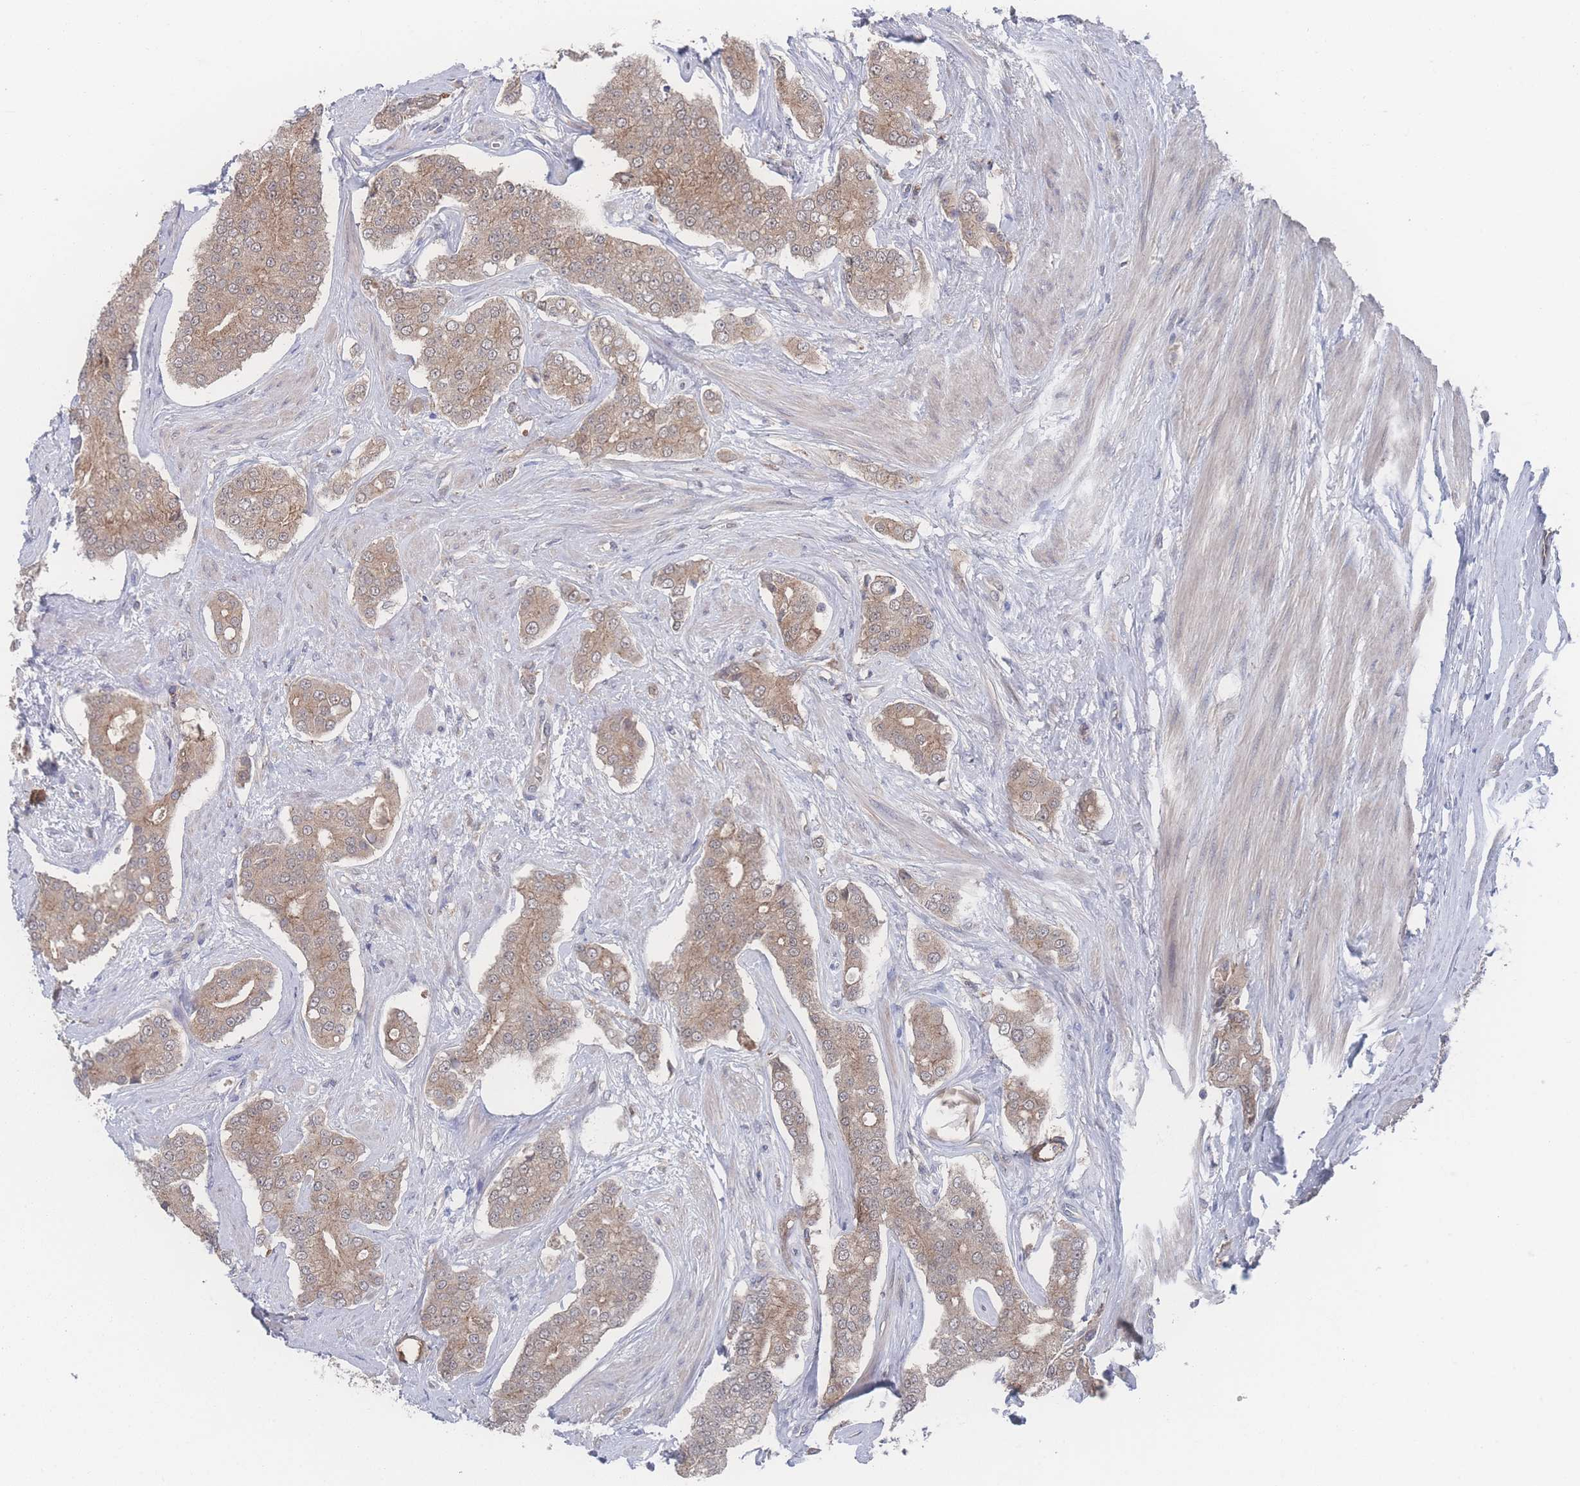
{"staining": {"intensity": "moderate", "quantity": ">75%", "location": "cytoplasmic/membranous,nuclear"}, "tissue": "prostate cancer", "cell_type": "Tumor cells", "image_type": "cancer", "snomed": [{"axis": "morphology", "description": "Adenocarcinoma, High grade"}, {"axis": "topography", "description": "Prostate"}], "caption": "Protein expression by immunohistochemistry reveals moderate cytoplasmic/membranous and nuclear staining in about >75% of tumor cells in prostate cancer.", "gene": "NBEAL1", "patient": {"sex": "male", "age": 71}}